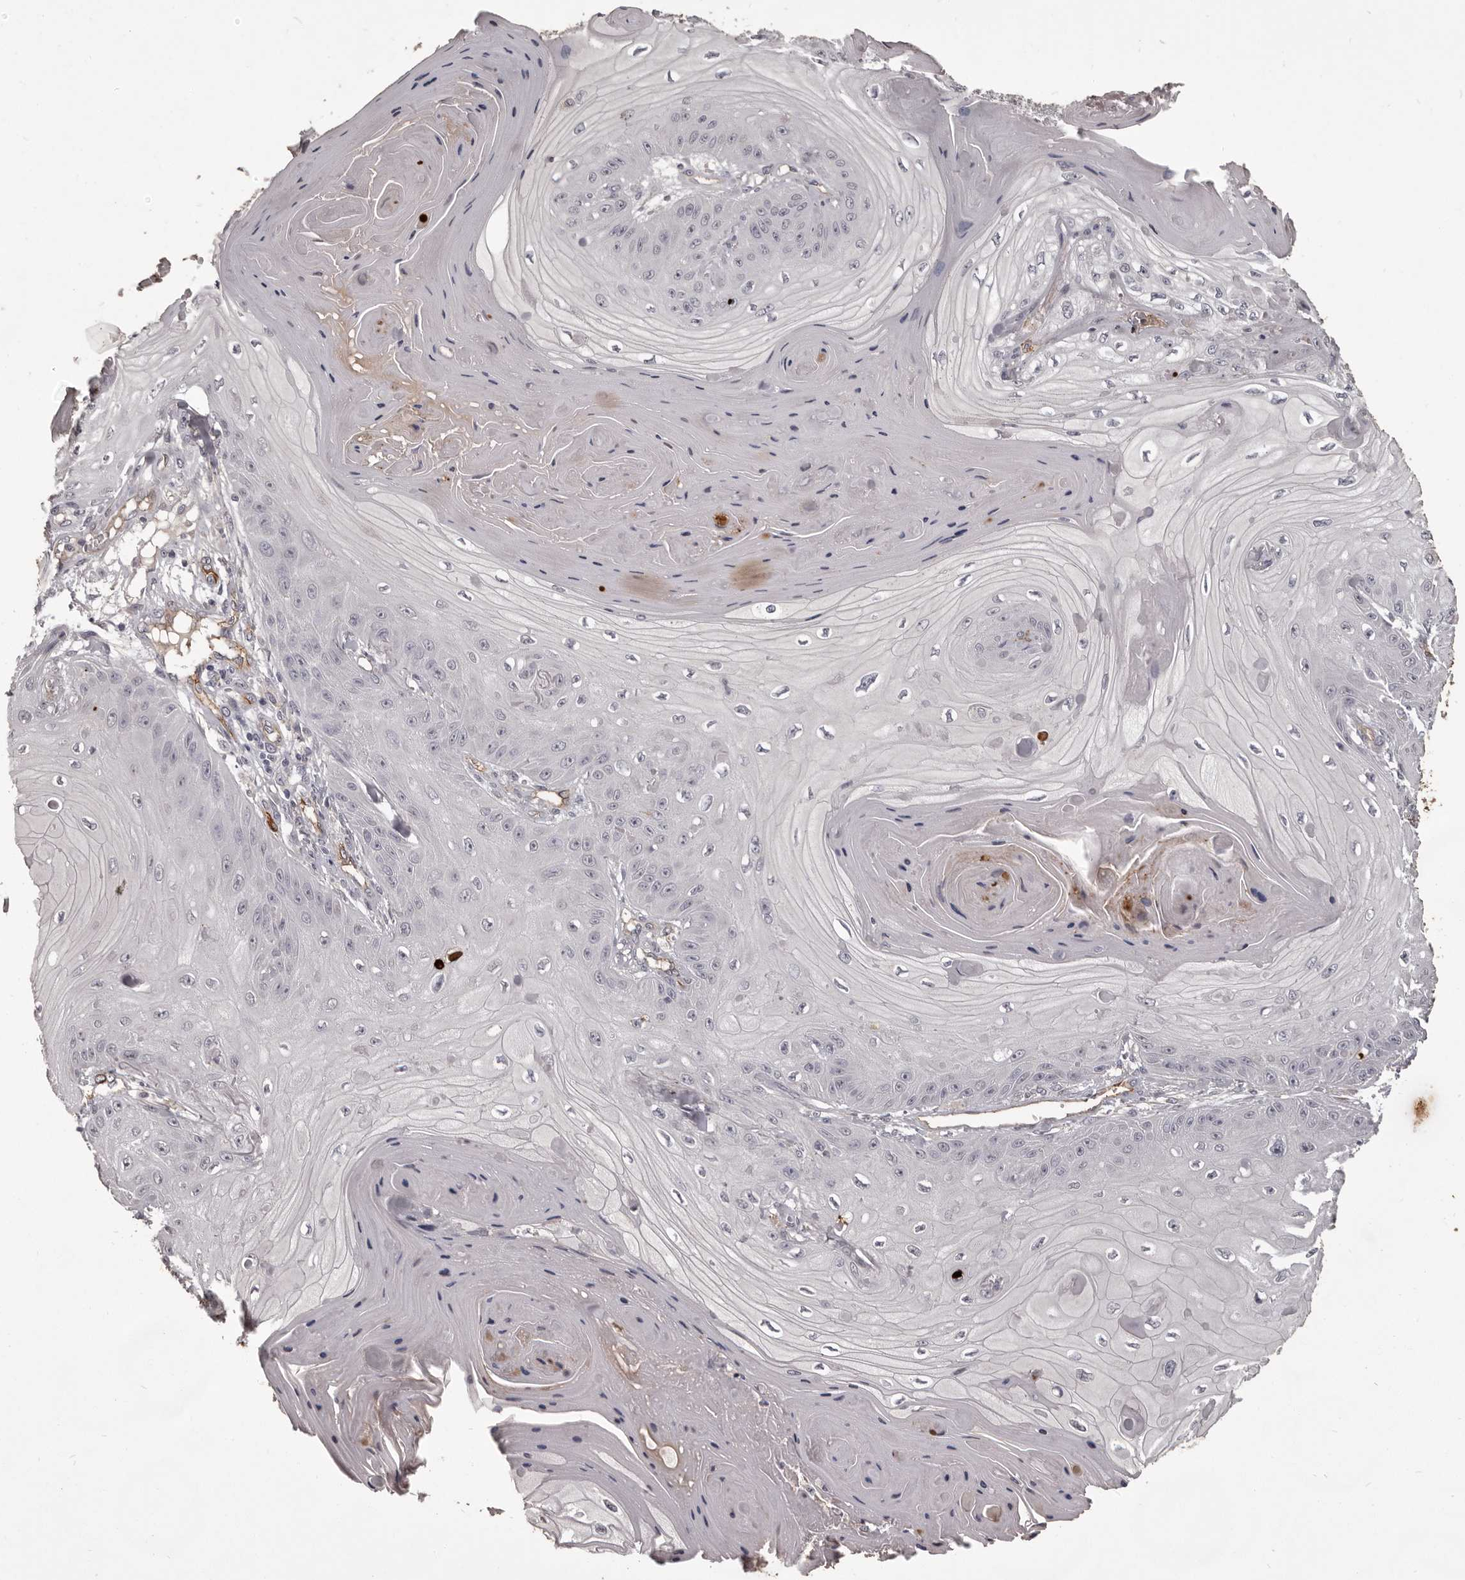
{"staining": {"intensity": "negative", "quantity": "none", "location": "none"}, "tissue": "skin cancer", "cell_type": "Tumor cells", "image_type": "cancer", "snomed": [{"axis": "morphology", "description": "Squamous cell carcinoma, NOS"}, {"axis": "topography", "description": "Skin"}], "caption": "An image of squamous cell carcinoma (skin) stained for a protein shows no brown staining in tumor cells.", "gene": "GPR78", "patient": {"sex": "male", "age": 74}}